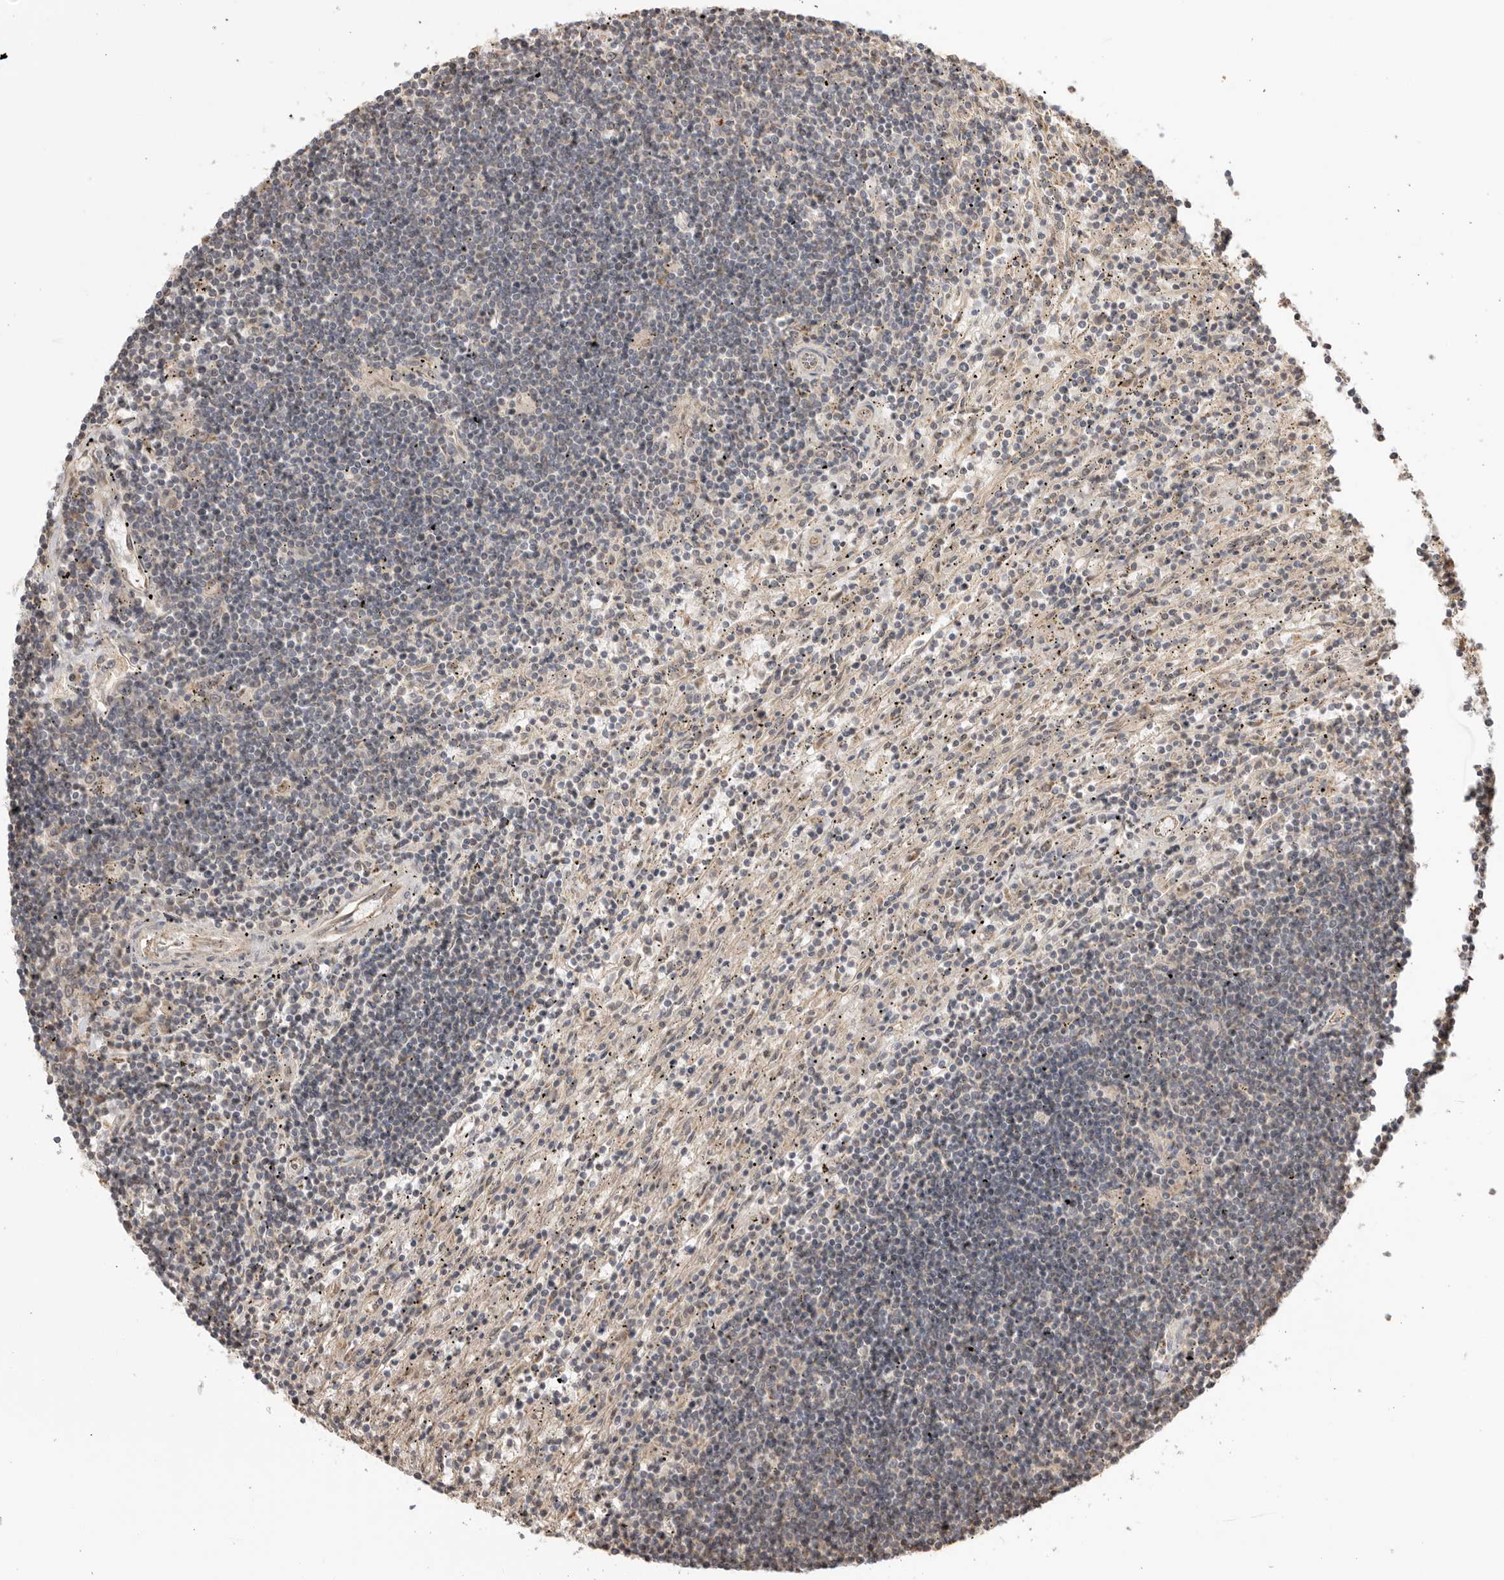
{"staining": {"intensity": "negative", "quantity": "none", "location": "none"}, "tissue": "lymphoma", "cell_type": "Tumor cells", "image_type": "cancer", "snomed": [{"axis": "morphology", "description": "Malignant lymphoma, non-Hodgkin's type, Low grade"}, {"axis": "topography", "description": "Spleen"}], "caption": "The histopathology image exhibits no staining of tumor cells in lymphoma.", "gene": "DPH7", "patient": {"sex": "male", "age": 76}}